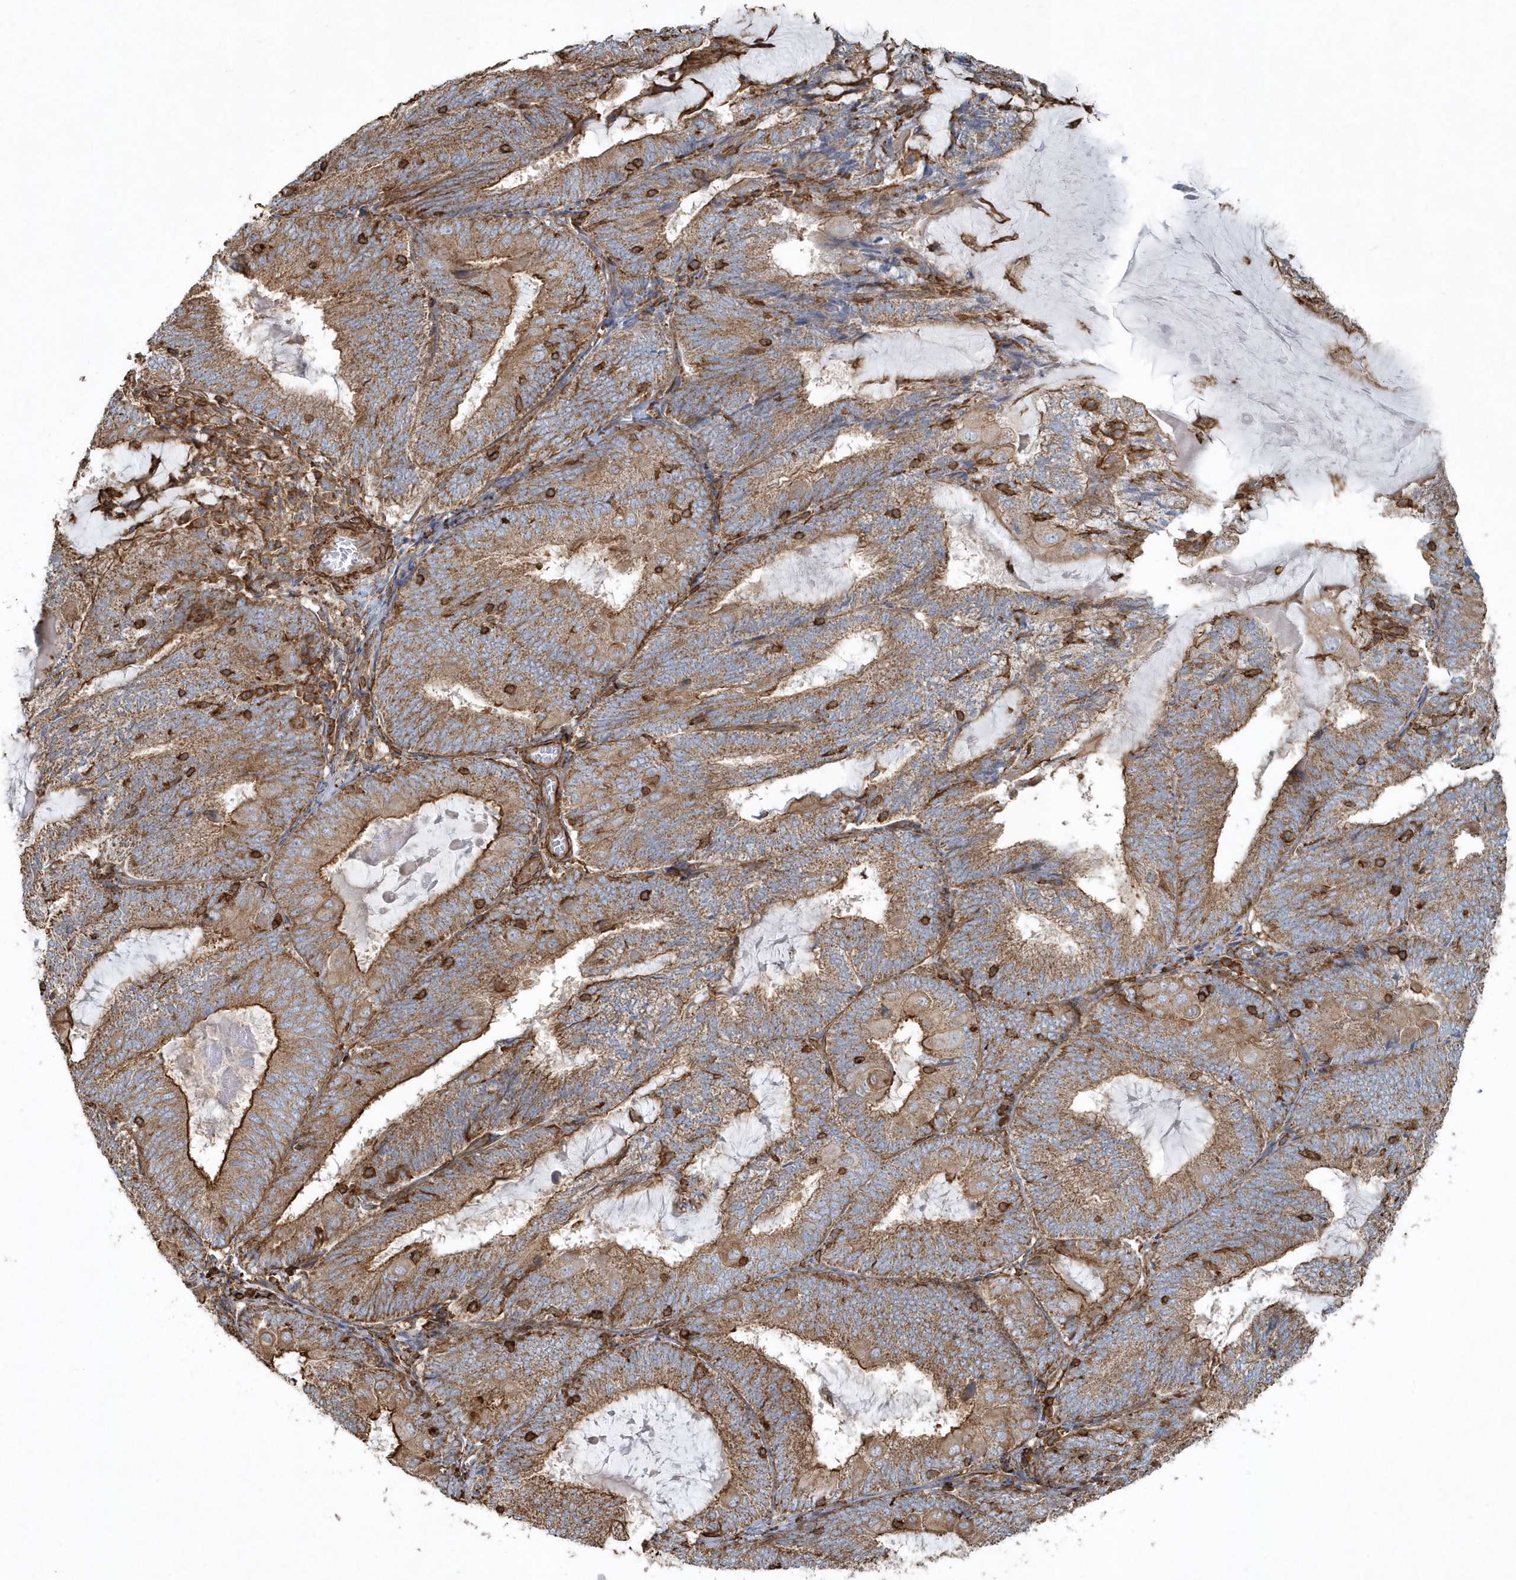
{"staining": {"intensity": "moderate", "quantity": ">75%", "location": "cytoplasmic/membranous"}, "tissue": "endometrial cancer", "cell_type": "Tumor cells", "image_type": "cancer", "snomed": [{"axis": "morphology", "description": "Adenocarcinoma, NOS"}, {"axis": "topography", "description": "Endometrium"}], "caption": "Protein analysis of endometrial cancer tissue exhibits moderate cytoplasmic/membranous expression in approximately >75% of tumor cells.", "gene": "MMUT", "patient": {"sex": "female", "age": 81}}